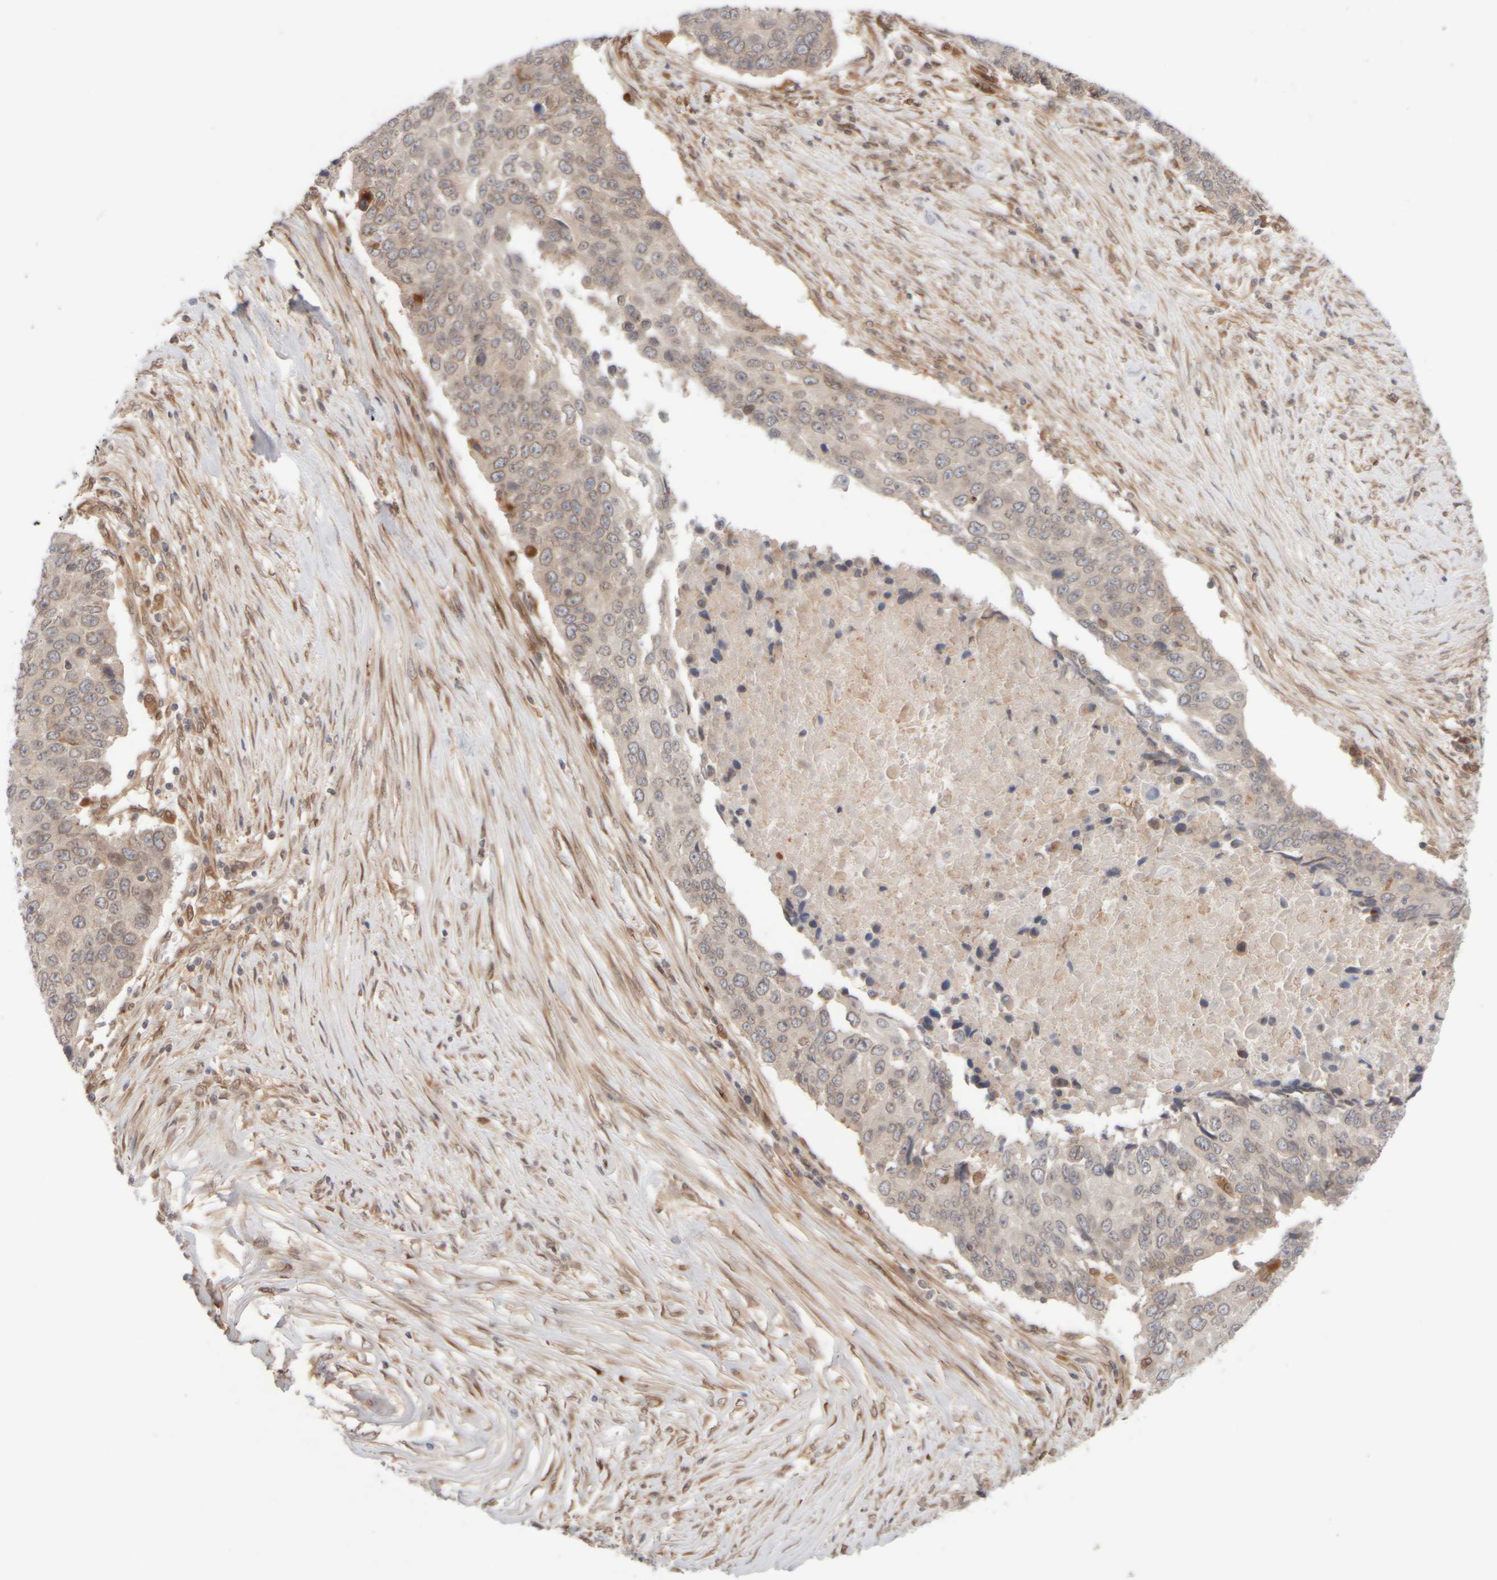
{"staining": {"intensity": "negative", "quantity": "none", "location": "none"}, "tissue": "lung cancer", "cell_type": "Tumor cells", "image_type": "cancer", "snomed": [{"axis": "morphology", "description": "Squamous cell carcinoma, NOS"}, {"axis": "topography", "description": "Lung"}], "caption": "The histopathology image reveals no significant staining in tumor cells of lung cancer (squamous cell carcinoma).", "gene": "GCN1", "patient": {"sex": "male", "age": 66}}